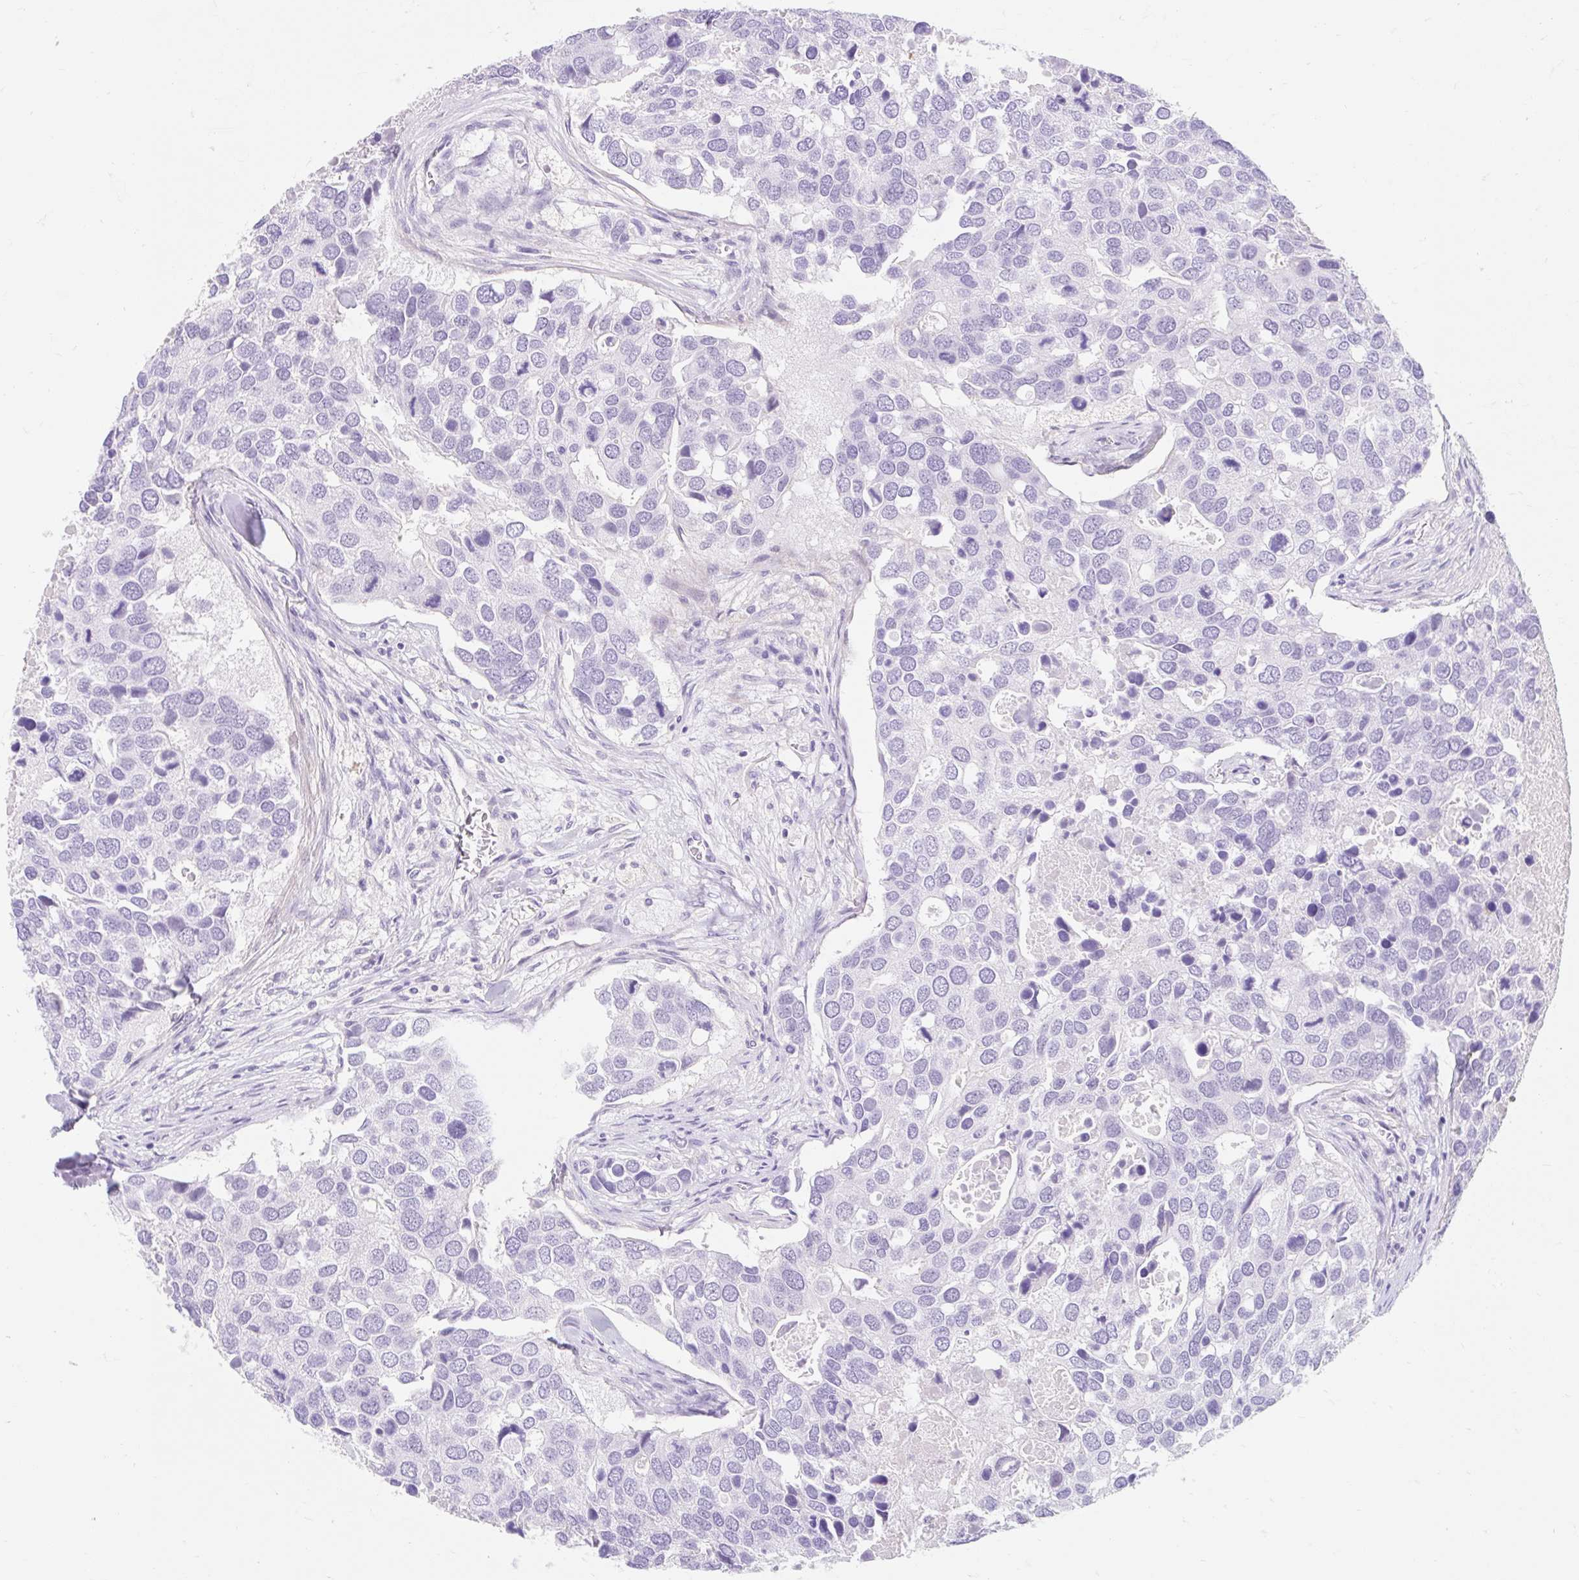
{"staining": {"intensity": "negative", "quantity": "none", "location": "none"}, "tissue": "breast cancer", "cell_type": "Tumor cells", "image_type": "cancer", "snomed": [{"axis": "morphology", "description": "Duct carcinoma"}, {"axis": "topography", "description": "Breast"}], "caption": "Infiltrating ductal carcinoma (breast) stained for a protein using immunohistochemistry (IHC) displays no expression tumor cells.", "gene": "SLC28A1", "patient": {"sex": "female", "age": 83}}